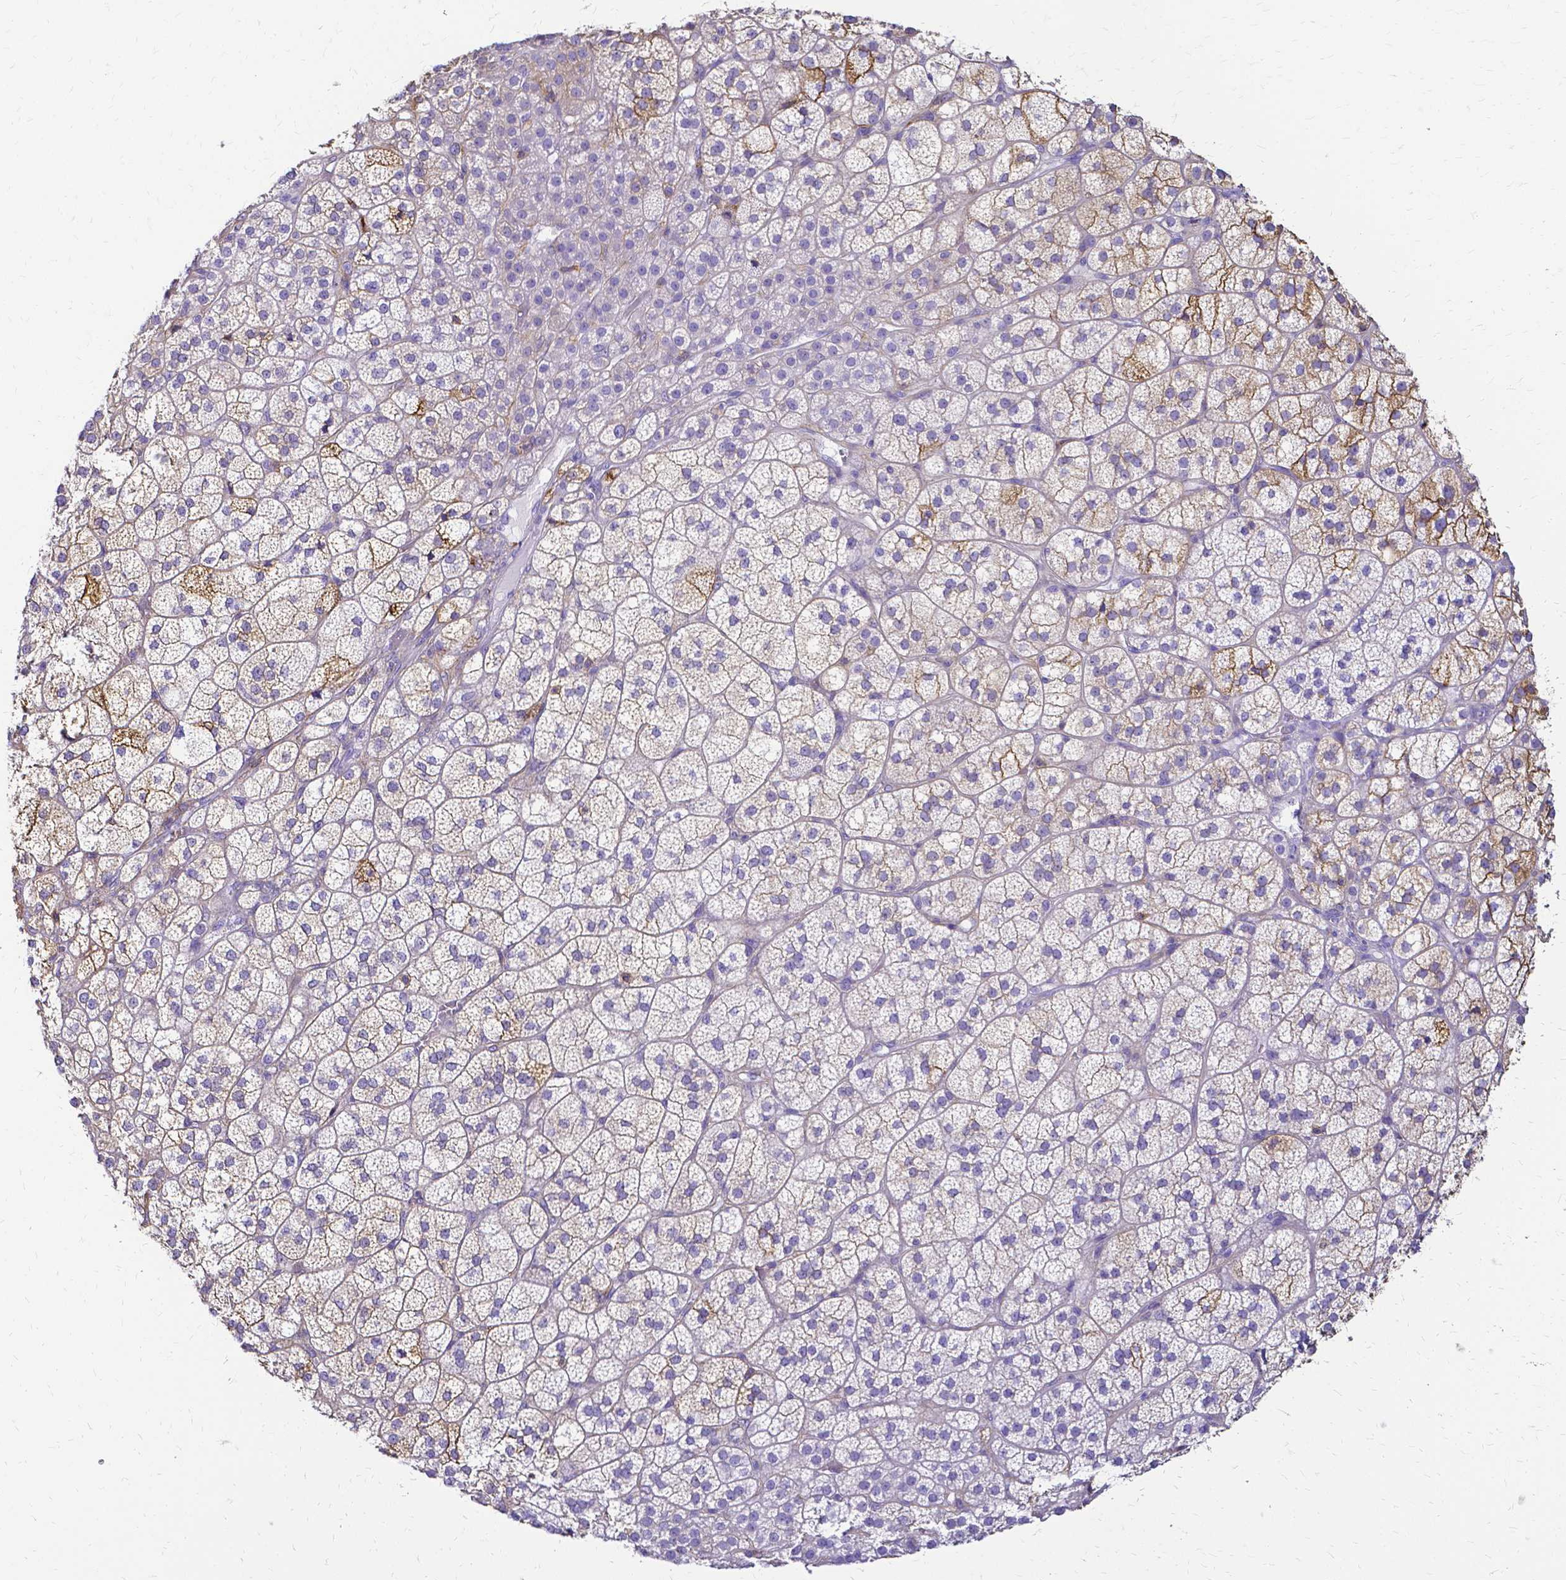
{"staining": {"intensity": "moderate", "quantity": "<25%", "location": "cytoplasmic/membranous"}, "tissue": "adrenal gland", "cell_type": "Glandular cells", "image_type": "normal", "snomed": [{"axis": "morphology", "description": "Normal tissue, NOS"}, {"axis": "topography", "description": "Adrenal gland"}], "caption": "DAB (3,3'-diaminobenzidine) immunohistochemical staining of benign adrenal gland reveals moderate cytoplasmic/membranous protein staining in about <25% of glandular cells. (brown staining indicates protein expression, while blue staining denotes nuclei).", "gene": "HSPA12A", "patient": {"sex": "female", "age": 60}}